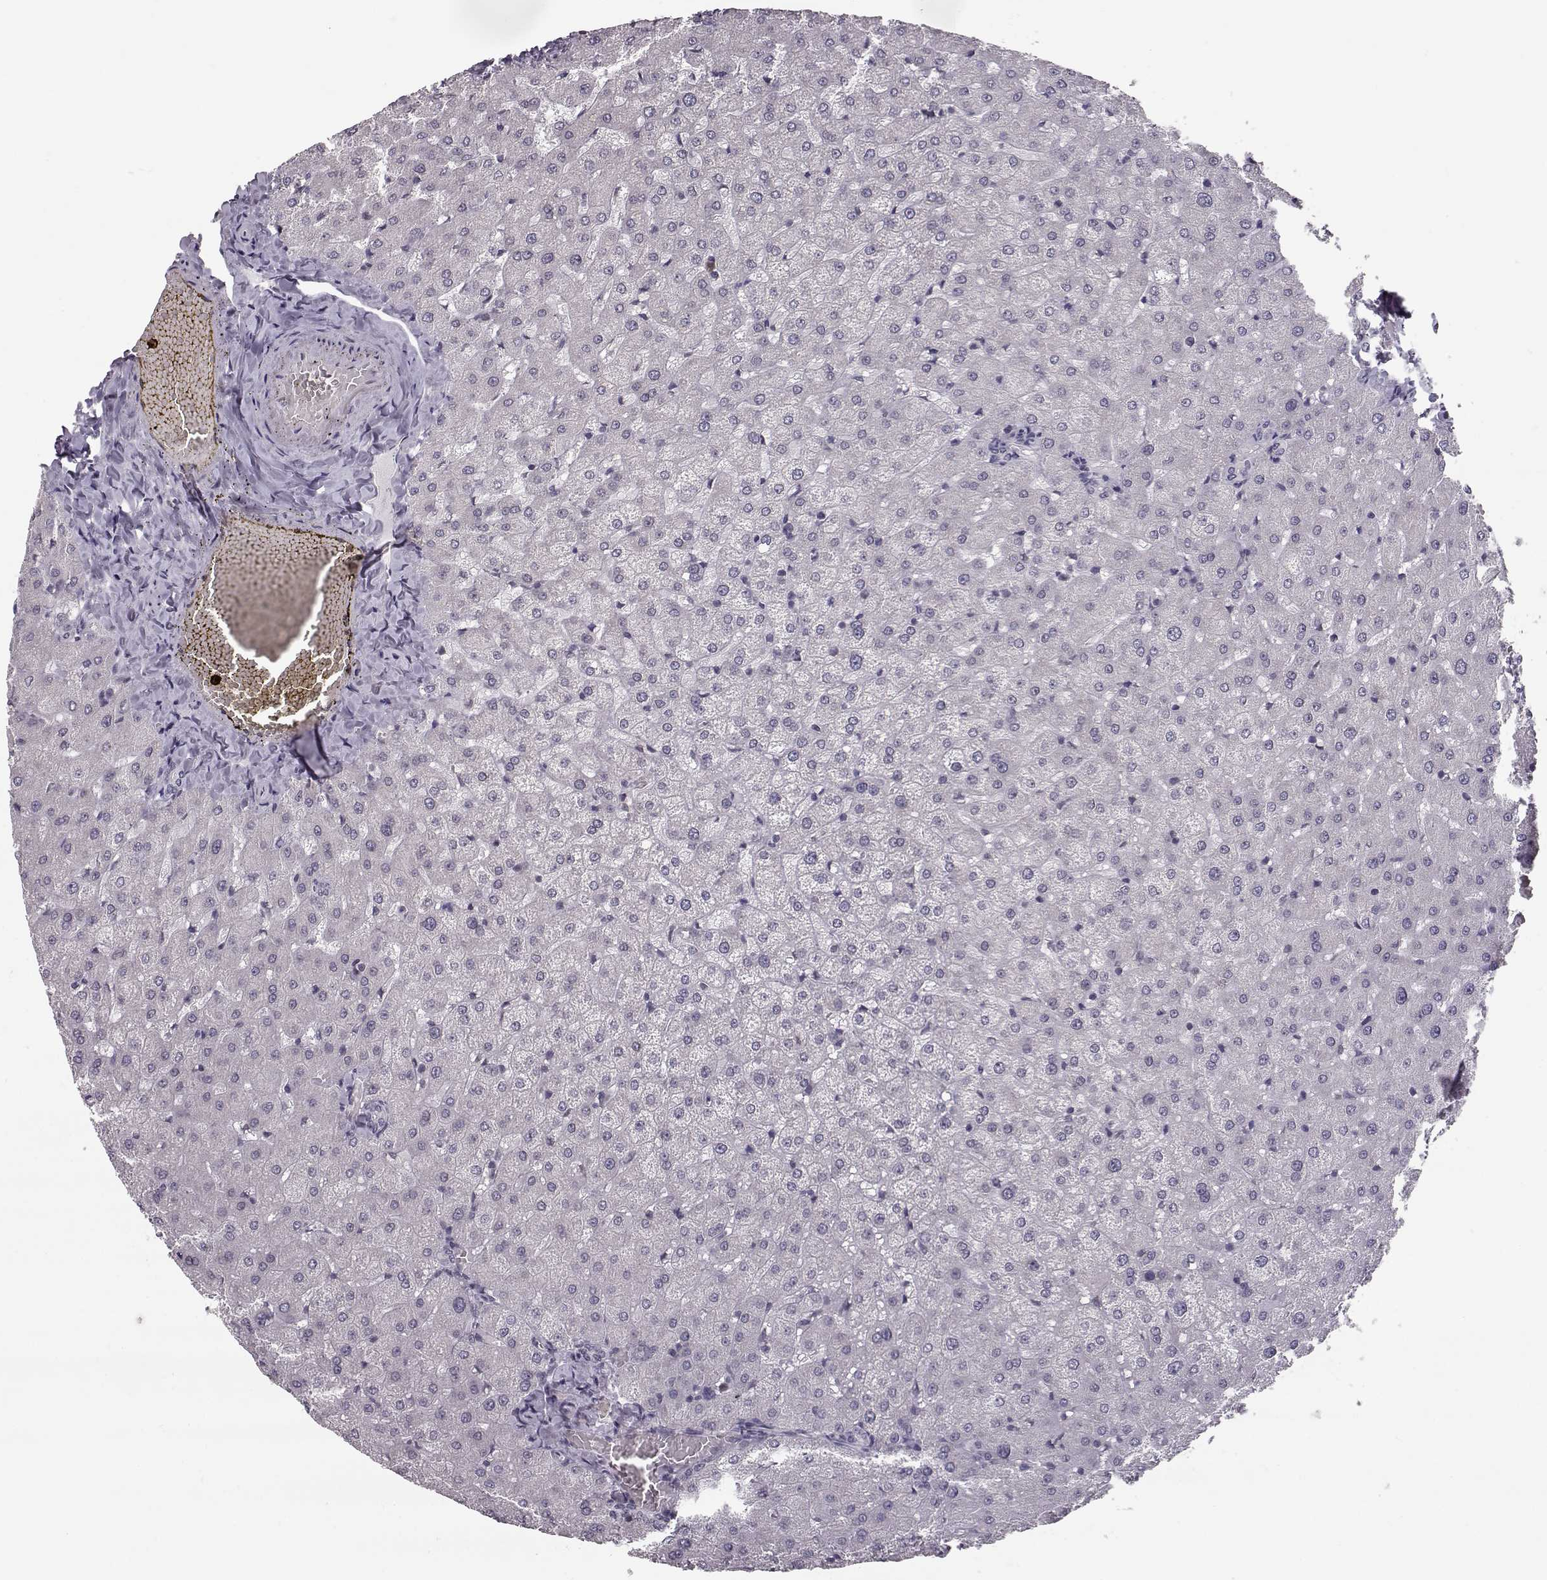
{"staining": {"intensity": "negative", "quantity": "none", "location": "none"}, "tissue": "liver", "cell_type": "Cholangiocytes", "image_type": "normal", "snomed": [{"axis": "morphology", "description": "Normal tissue, NOS"}, {"axis": "topography", "description": "Liver"}], "caption": "There is no significant positivity in cholangiocytes of liver. The staining is performed using DAB brown chromogen with nuclei counter-stained in using hematoxylin.", "gene": "NUP37", "patient": {"sex": "female", "age": 50}}